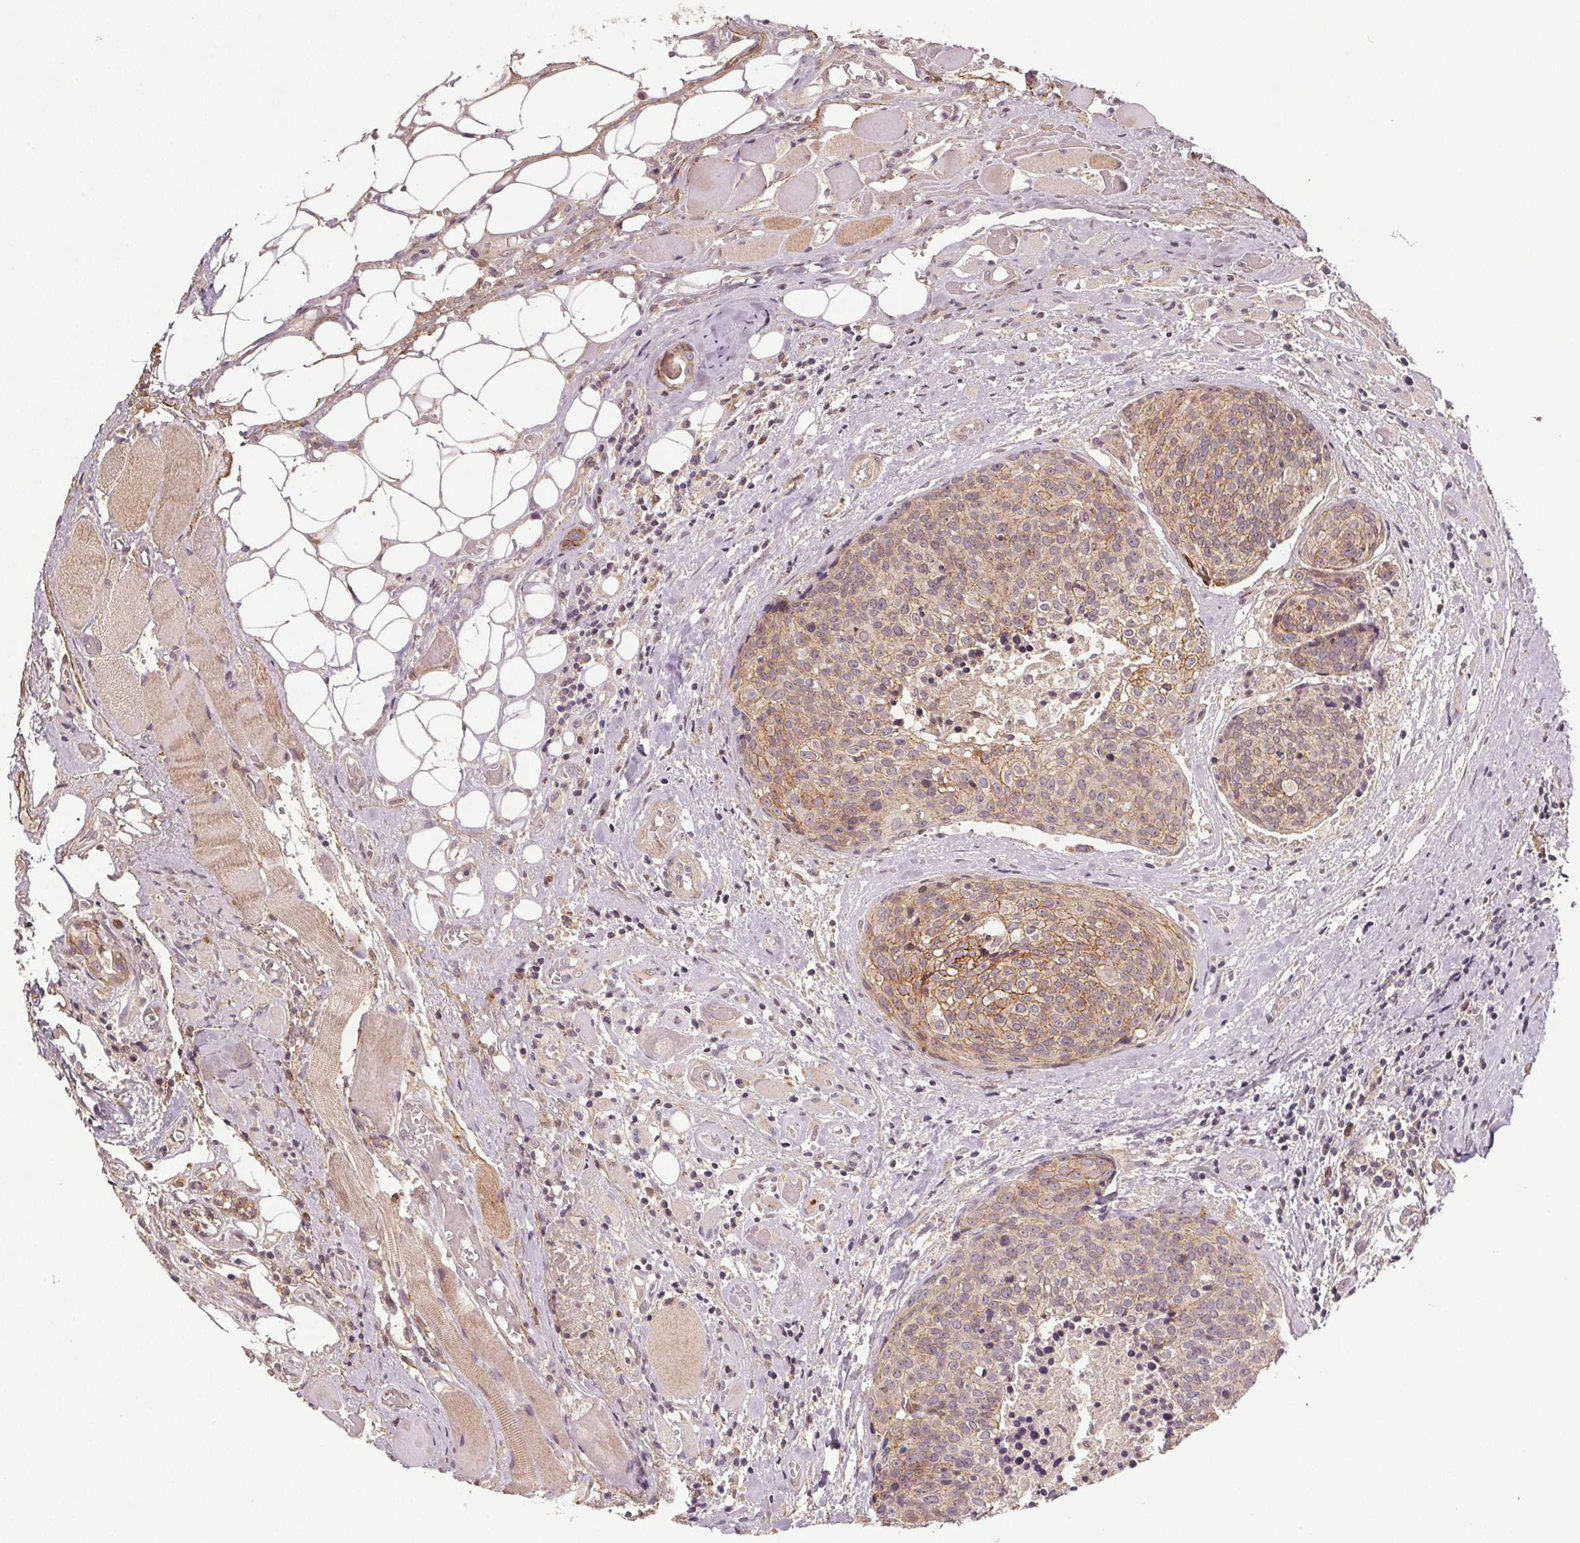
{"staining": {"intensity": "moderate", "quantity": "25%-75%", "location": "cytoplasmic/membranous"}, "tissue": "head and neck cancer", "cell_type": "Tumor cells", "image_type": "cancer", "snomed": [{"axis": "morphology", "description": "Squamous cell carcinoma, NOS"}, {"axis": "topography", "description": "Oral tissue"}, {"axis": "topography", "description": "Head-Neck"}], "caption": "Immunohistochemical staining of human head and neck squamous cell carcinoma reveals moderate cytoplasmic/membranous protein expression in about 25%-75% of tumor cells.", "gene": "EPHB3", "patient": {"sex": "male", "age": 64}}